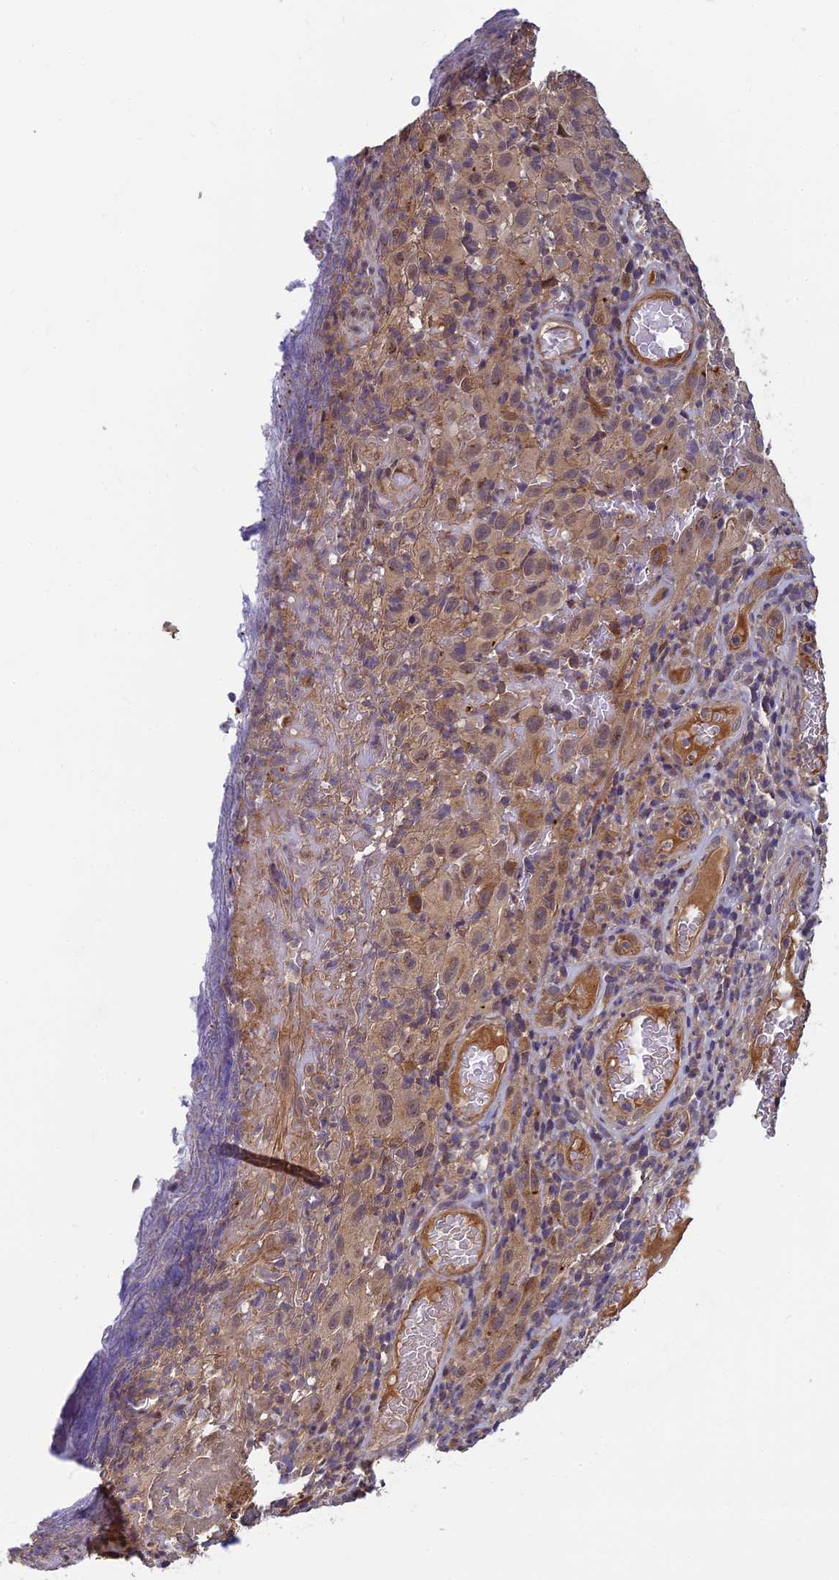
{"staining": {"intensity": "weak", "quantity": "<25%", "location": "cytoplasmic/membranous,nuclear"}, "tissue": "melanoma", "cell_type": "Tumor cells", "image_type": "cancer", "snomed": [{"axis": "morphology", "description": "Malignant melanoma, NOS"}, {"axis": "topography", "description": "Skin"}], "caption": "The micrograph displays no staining of tumor cells in melanoma.", "gene": "PIKFYVE", "patient": {"sex": "female", "age": 82}}